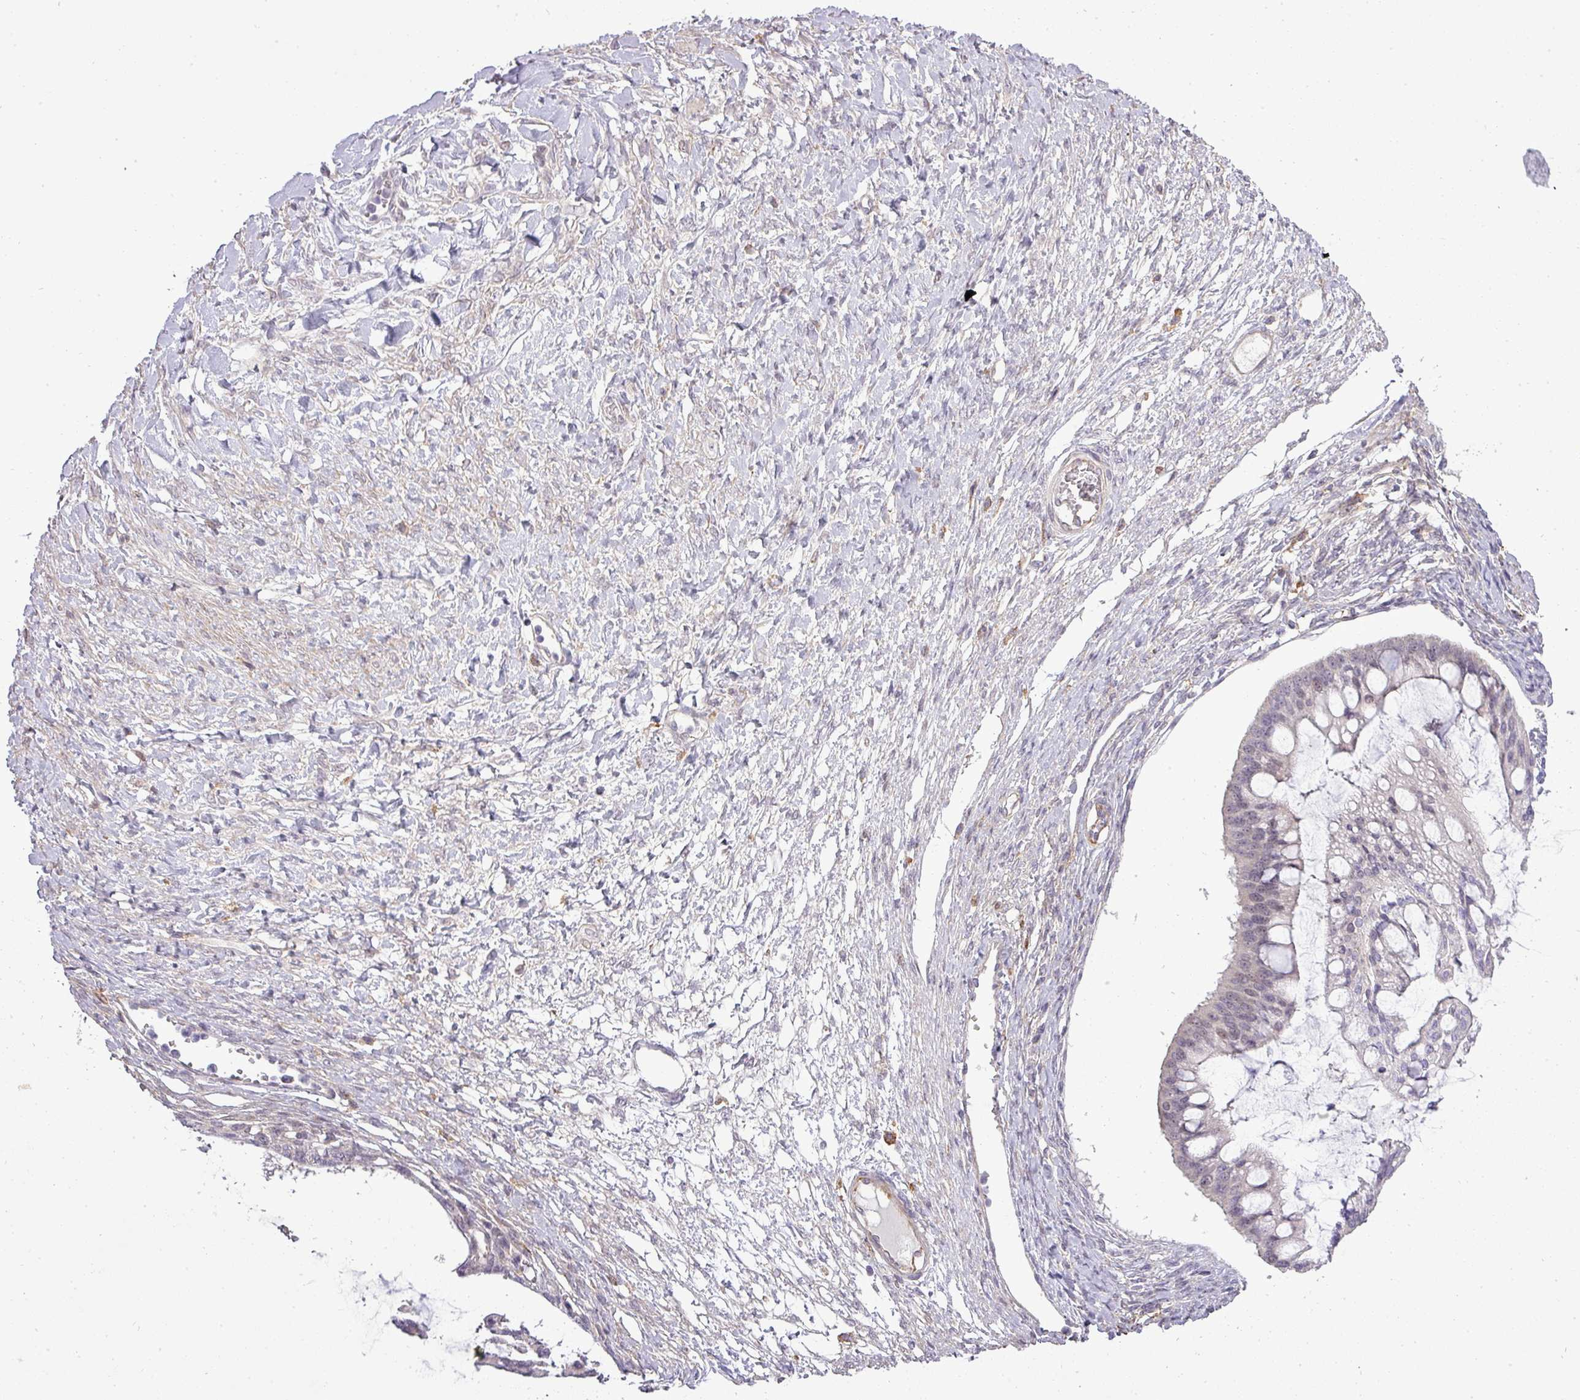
{"staining": {"intensity": "negative", "quantity": "none", "location": "none"}, "tissue": "ovarian cancer", "cell_type": "Tumor cells", "image_type": "cancer", "snomed": [{"axis": "morphology", "description": "Cystadenocarcinoma, mucinous, NOS"}, {"axis": "topography", "description": "Ovary"}], "caption": "Tumor cells are negative for brown protein staining in mucinous cystadenocarcinoma (ovarian). (DAB IHC visualized using brightfield microscopy, high magnification).", "gene": "PDRG1", "patient": {"sex": "female", "age": 73}}